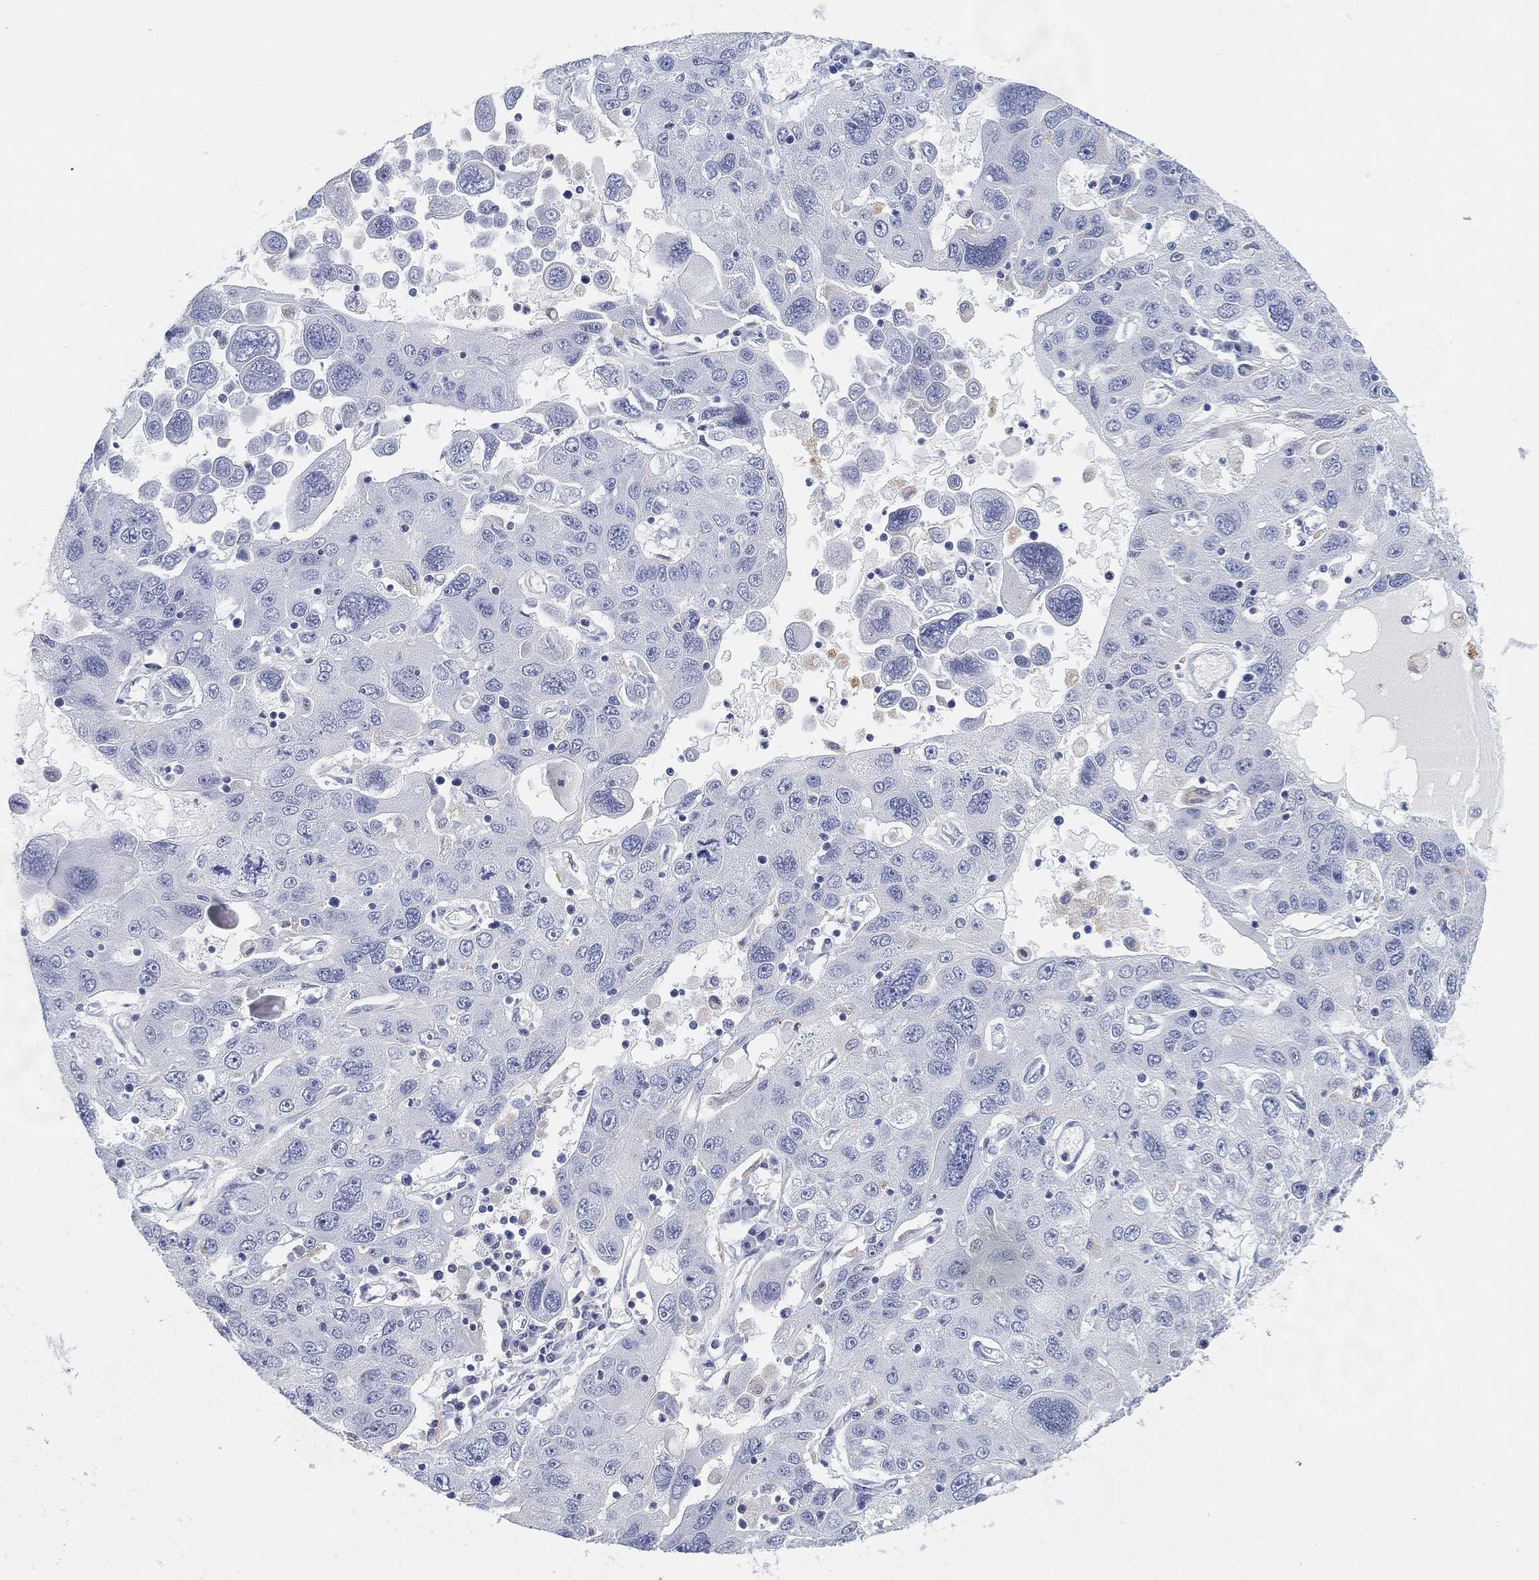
{"staining": {"intensity": "negative", "quantity": "none", "location": "none"}, "tissue": "stomach cancer", "cell_type": "Tumor cells", "image_type": "cancer", "snomed": [{"axis": "morphology", "description": "Adenocarcinoma, NOS"}, {"axis": "topography", "description": "Stomach"}], "caption": "IHC photomicrograph of adenocarcinoma (stomach) stained for a protein (brown), which demonstrates no expression in tumor cells. (DAB immunohistochemistry visualized using brightfield microscopy, high magnification).", "gene": "GPR61", "patient": {"sex": "male", "age": 56}}